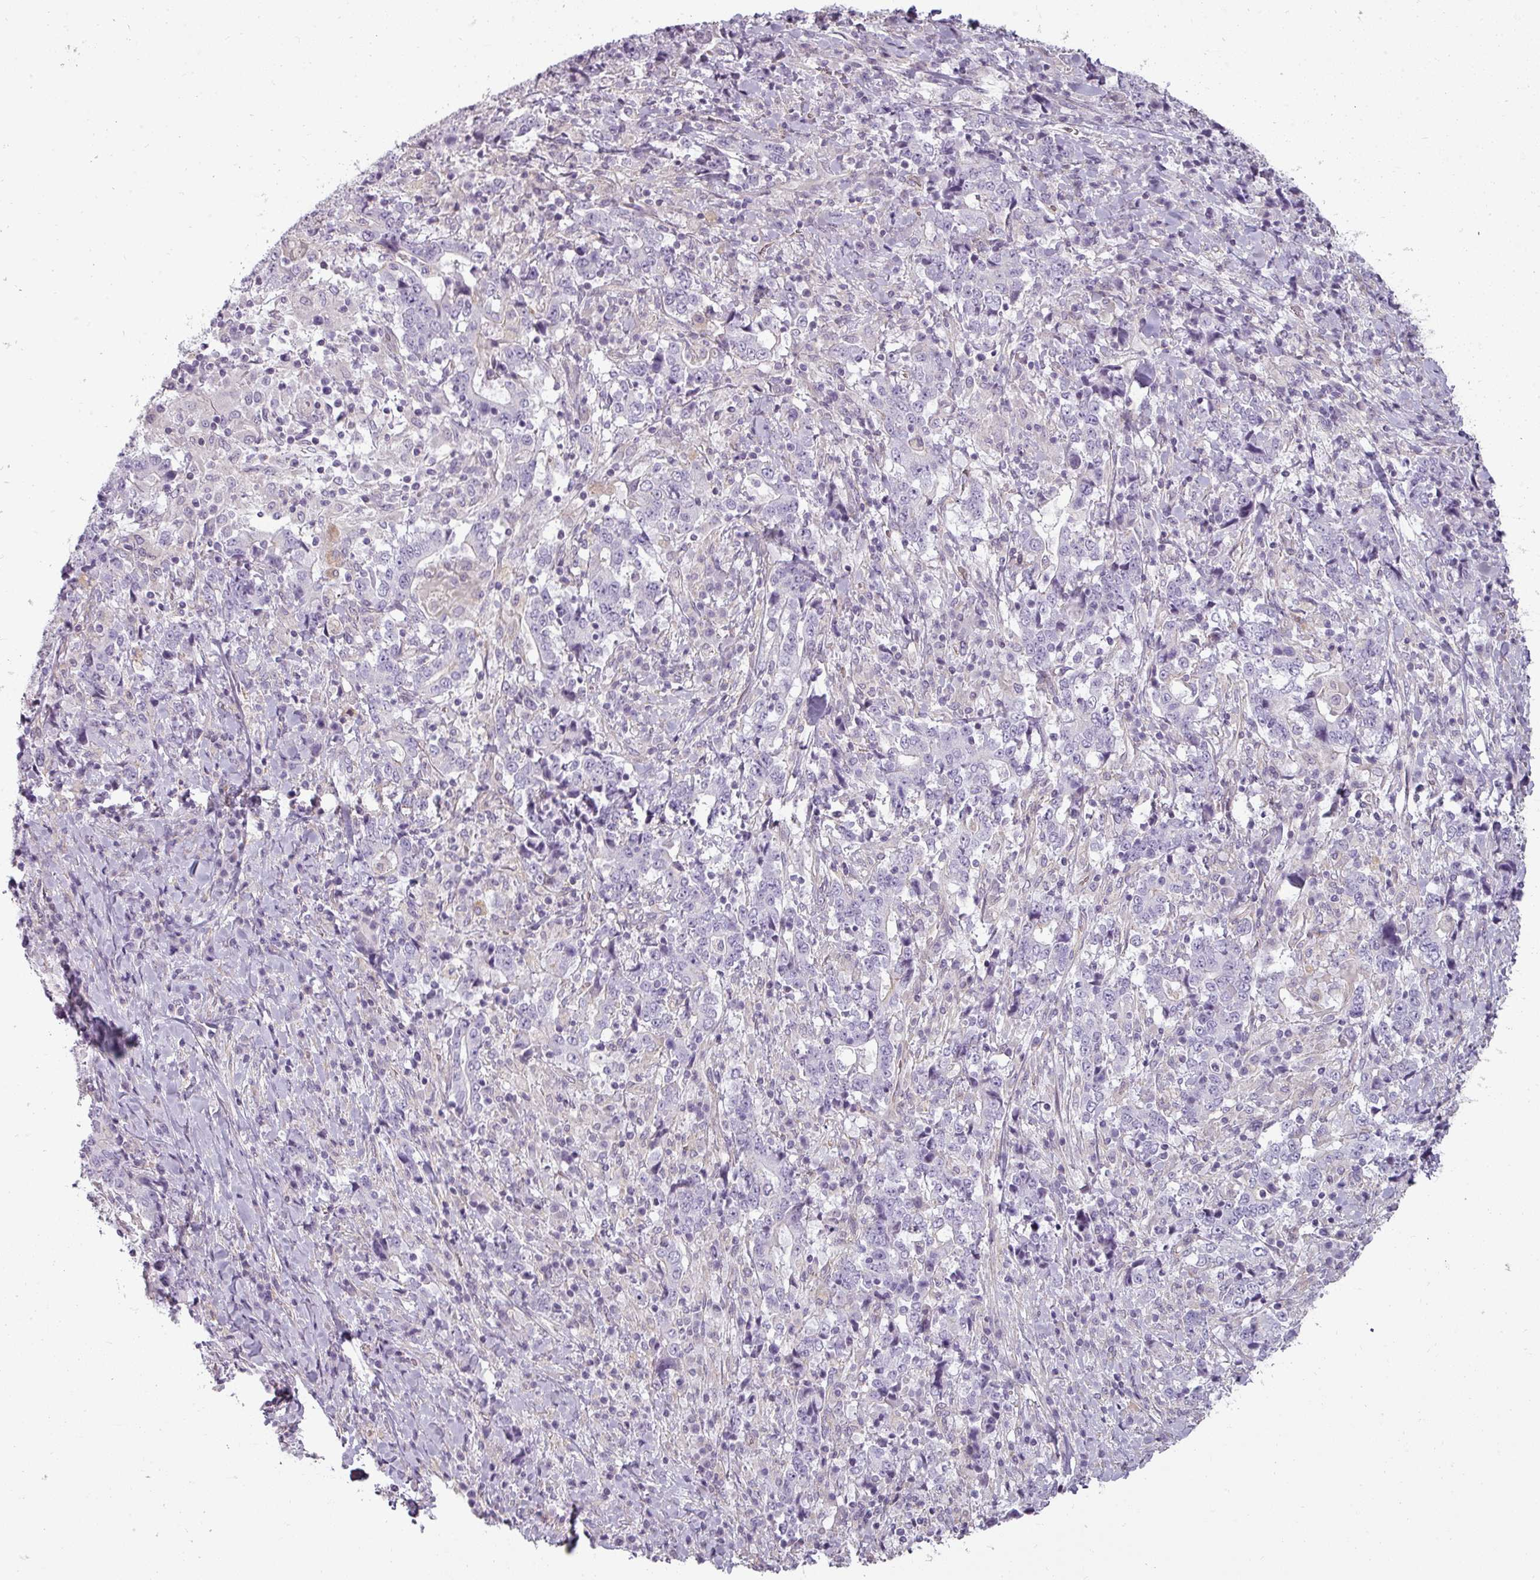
{"staining": {"intensity": "negative", "quantity": "none", "location": "none"}, "tissue": "stomach cancer", "cell_type": "Tumor cells", "image_type": "cancer", "snomed": [{"axis": "morphology", "description": "Normal tissue, NOS"}, {"axis": "morphology", "description": "Adenocarcinoma, NOS"}, {"axis": "topography", "description": "Stomach, upper"}, {"axis": "topography", "description": "Stomach"}], "caption": "Immunohistochemistry (IHC) photomicrograph of neoplastic tissue: stomach cancer (adenocarcinoma) stained with DAB (3,3'-diaminobenzidine) reveals no significant protein positivity in tumor cells.", "gene": "ASB1", "patient": {"sex": "male", "age": 59}}